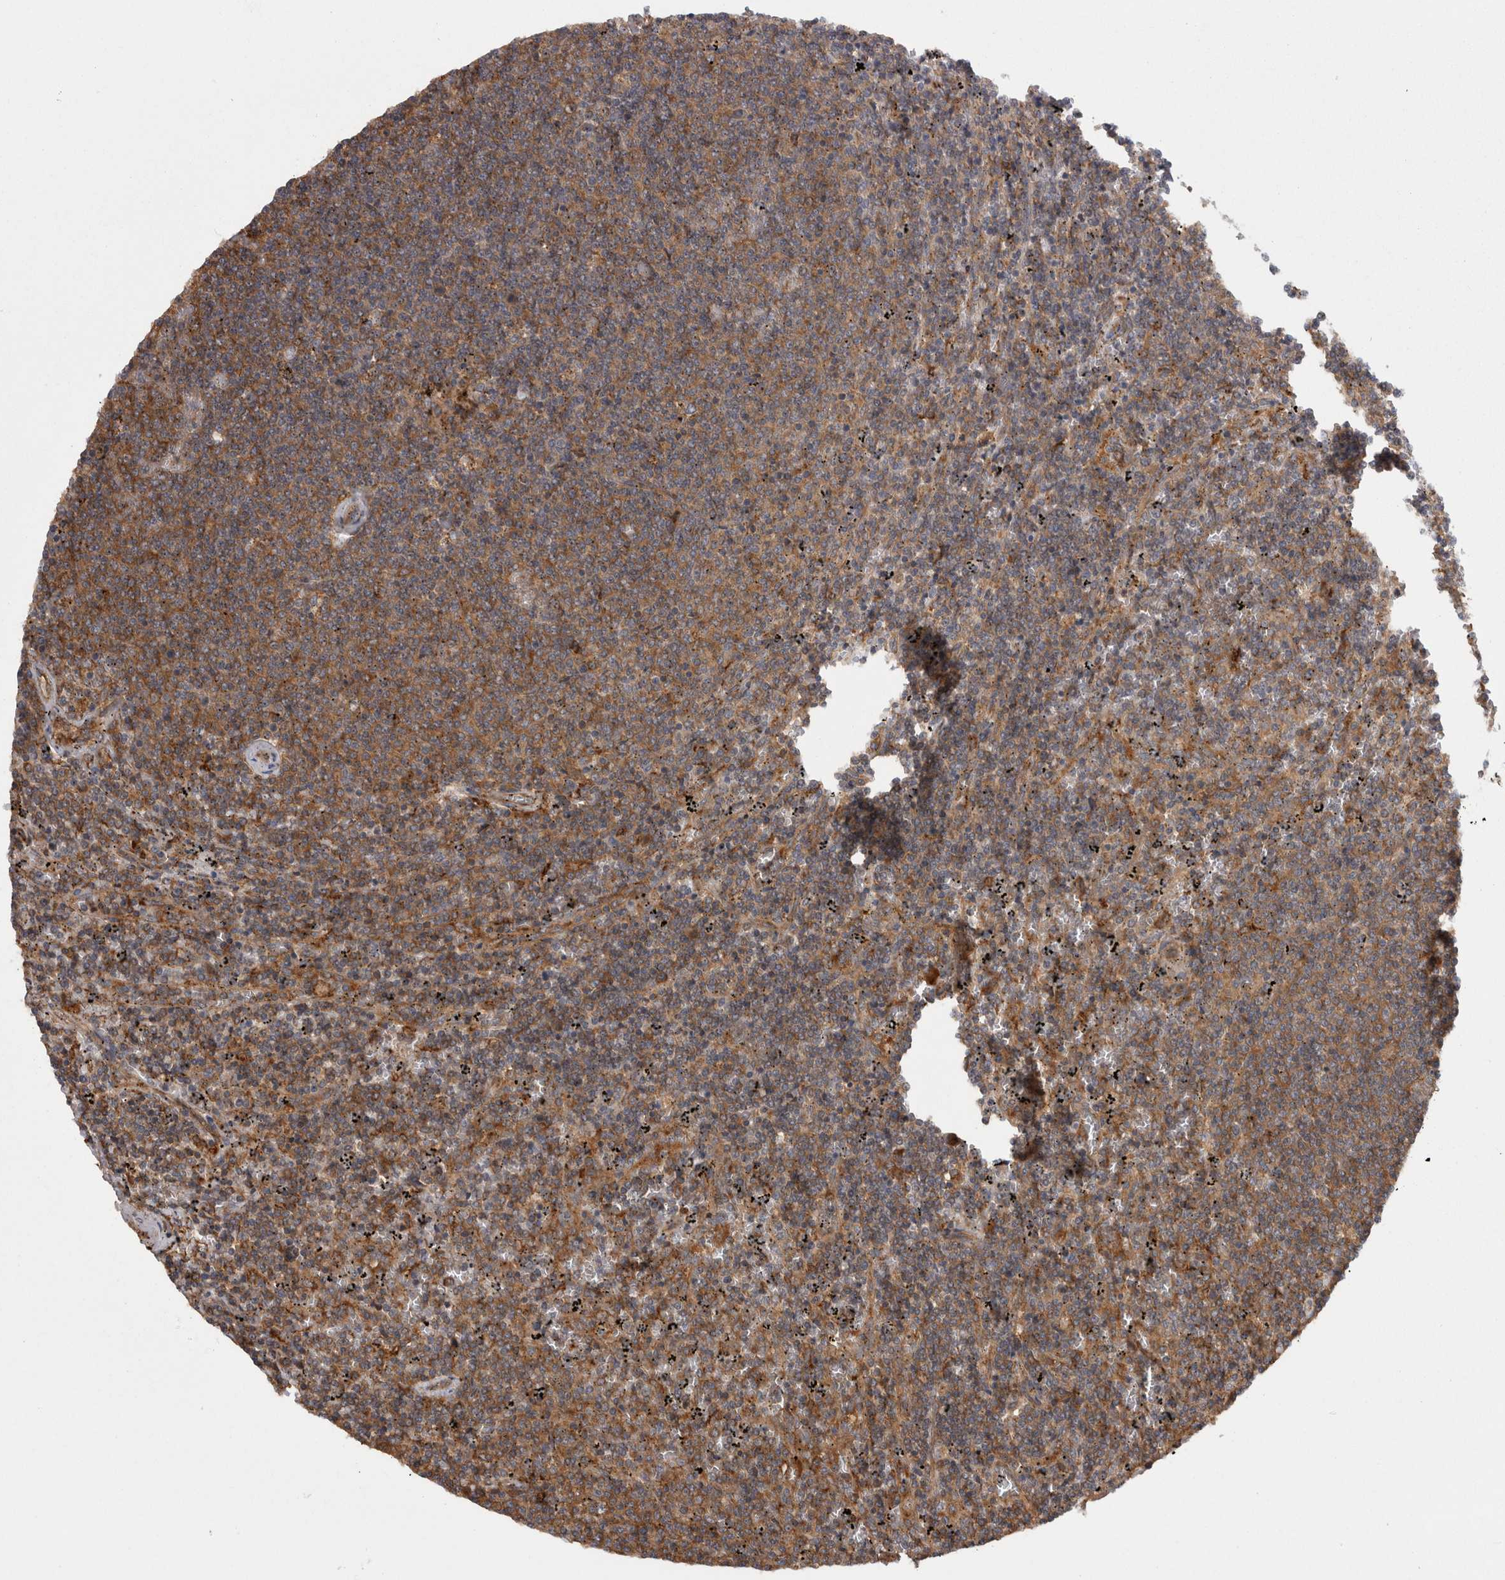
{"staining": {"intensity": "moderate", "quantity": ">75%", "location": "cytoplasmic/membranous"}, "tissue": "lymphoma", "cell_type": "Tumor cells", "image_type": "cancer", "snomed": [{"axis": "morphology", "description": "Malignant lymphoma, non-Hodgkin's type, Low grade"}, {"axis": "topography", "description": "Spleen"}], "caption": "Immunohistochemistry (IHC) staining of lymphoma, which demonstrates medium levels of moderate cytoplasmic/membranous positivity in approximately >75% of tumor cells indicating moderate cytoplasmic/membranous protein staining. The staining was performed using DAB (brown) for protein detection and nuclei were counterstained in hematoxylin (blue).", "gene": "SMCR8", "patient": {"sex": "female", "age": 50}}